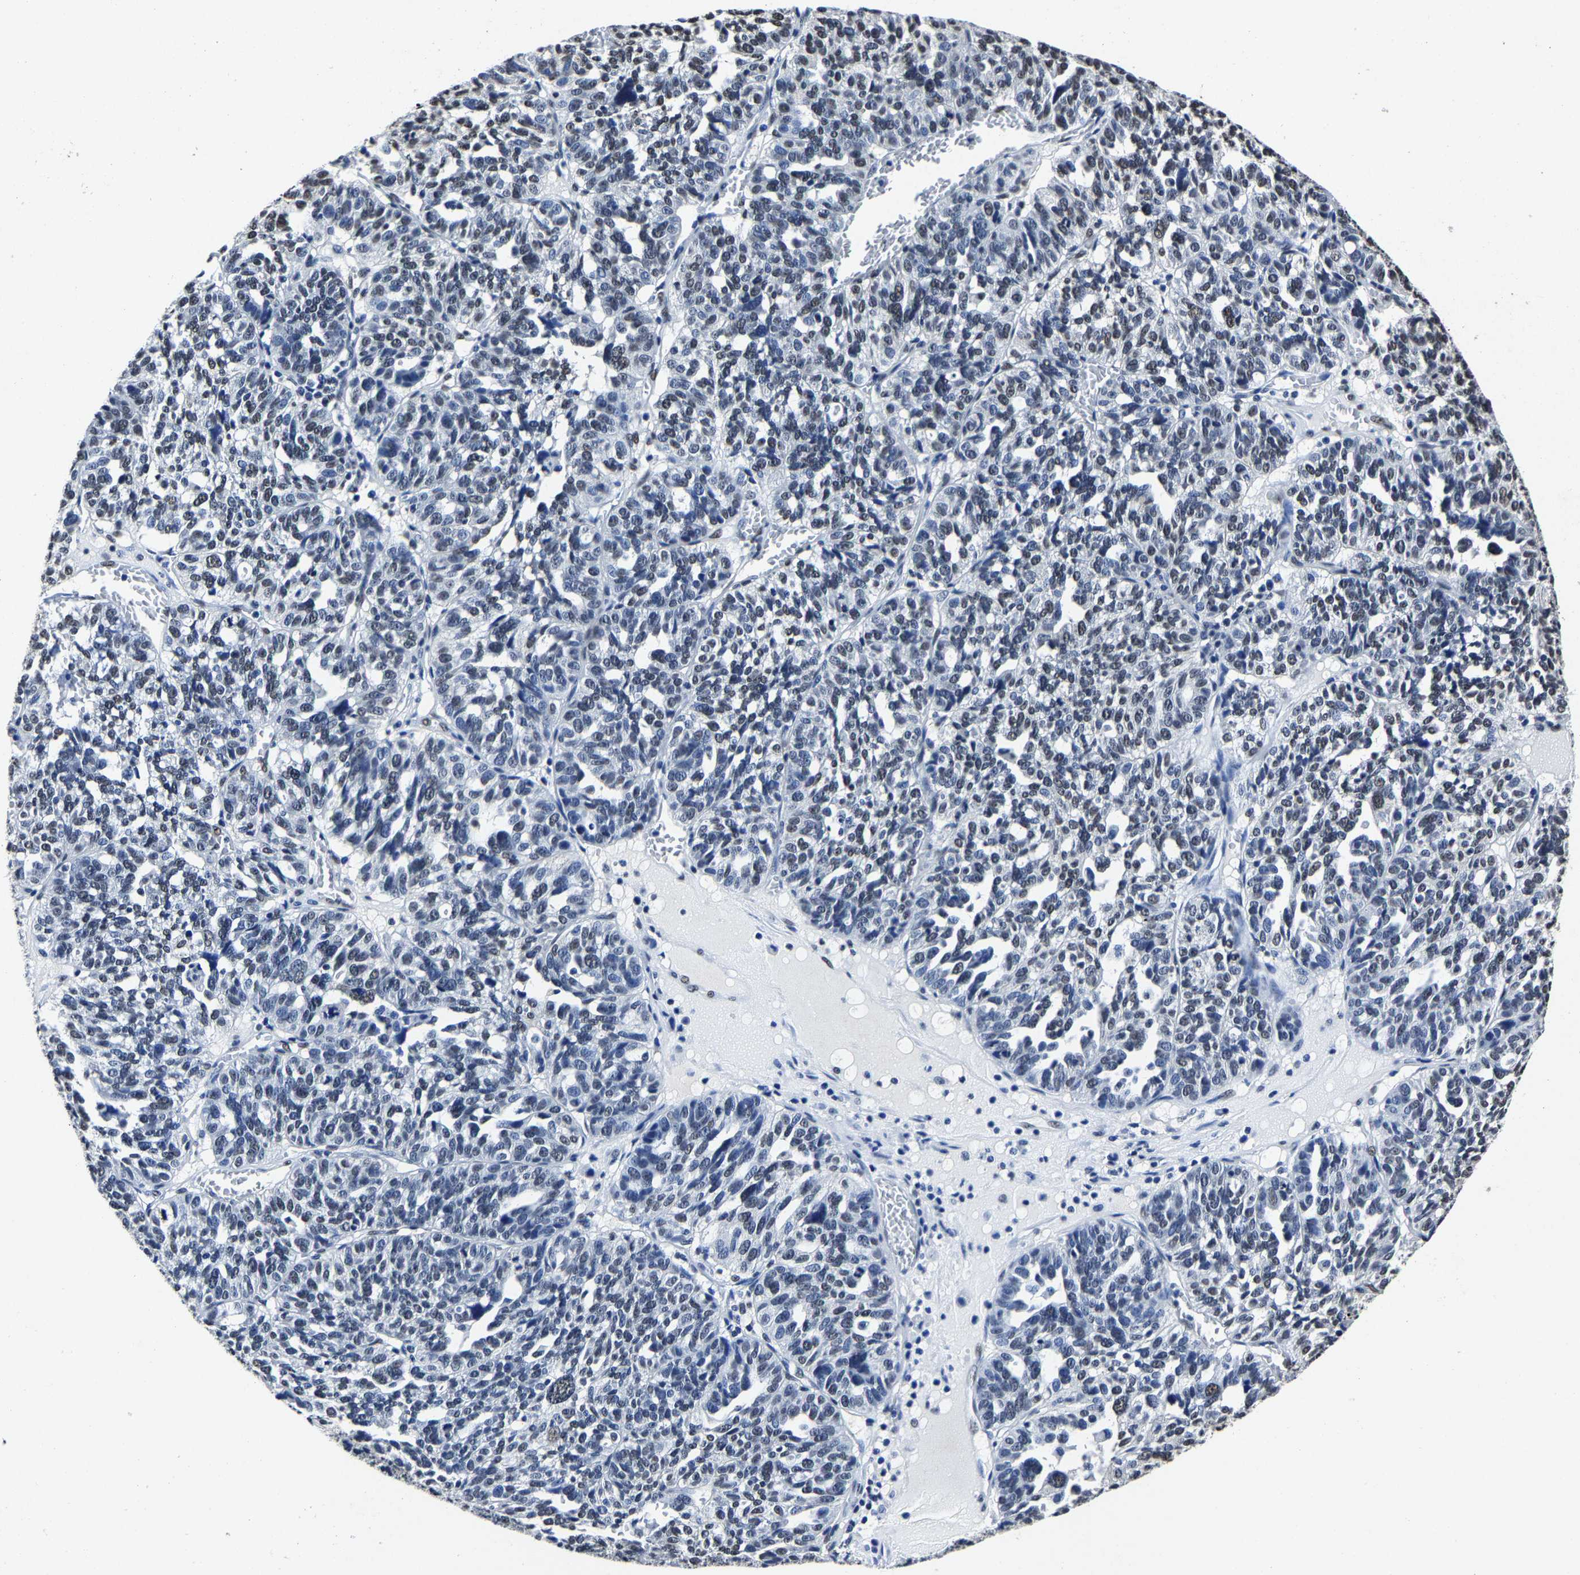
{"staining": {"intensity": "weak", "quantity": "25%-75%", "location": "nuclear"}, "tissue": "ovarian cancer", "cell_type": "Tumor cells", "image_type": "cancer", "snomed": [{"axis": "morphology", "description": "Cystadenocarcinoma, serous, NOS"}, {"axis": "topography", "description": "Ovary"}], "caption": "This is a photomicrograph of immunohistochemistry (IHC) staining of ovarian cancer (serous cystadenocarcinoma), which shows weak staining in the nuclear of tumor cells.", "gene": "RBM45", "patient": {"sex": "female", "age": 59}}